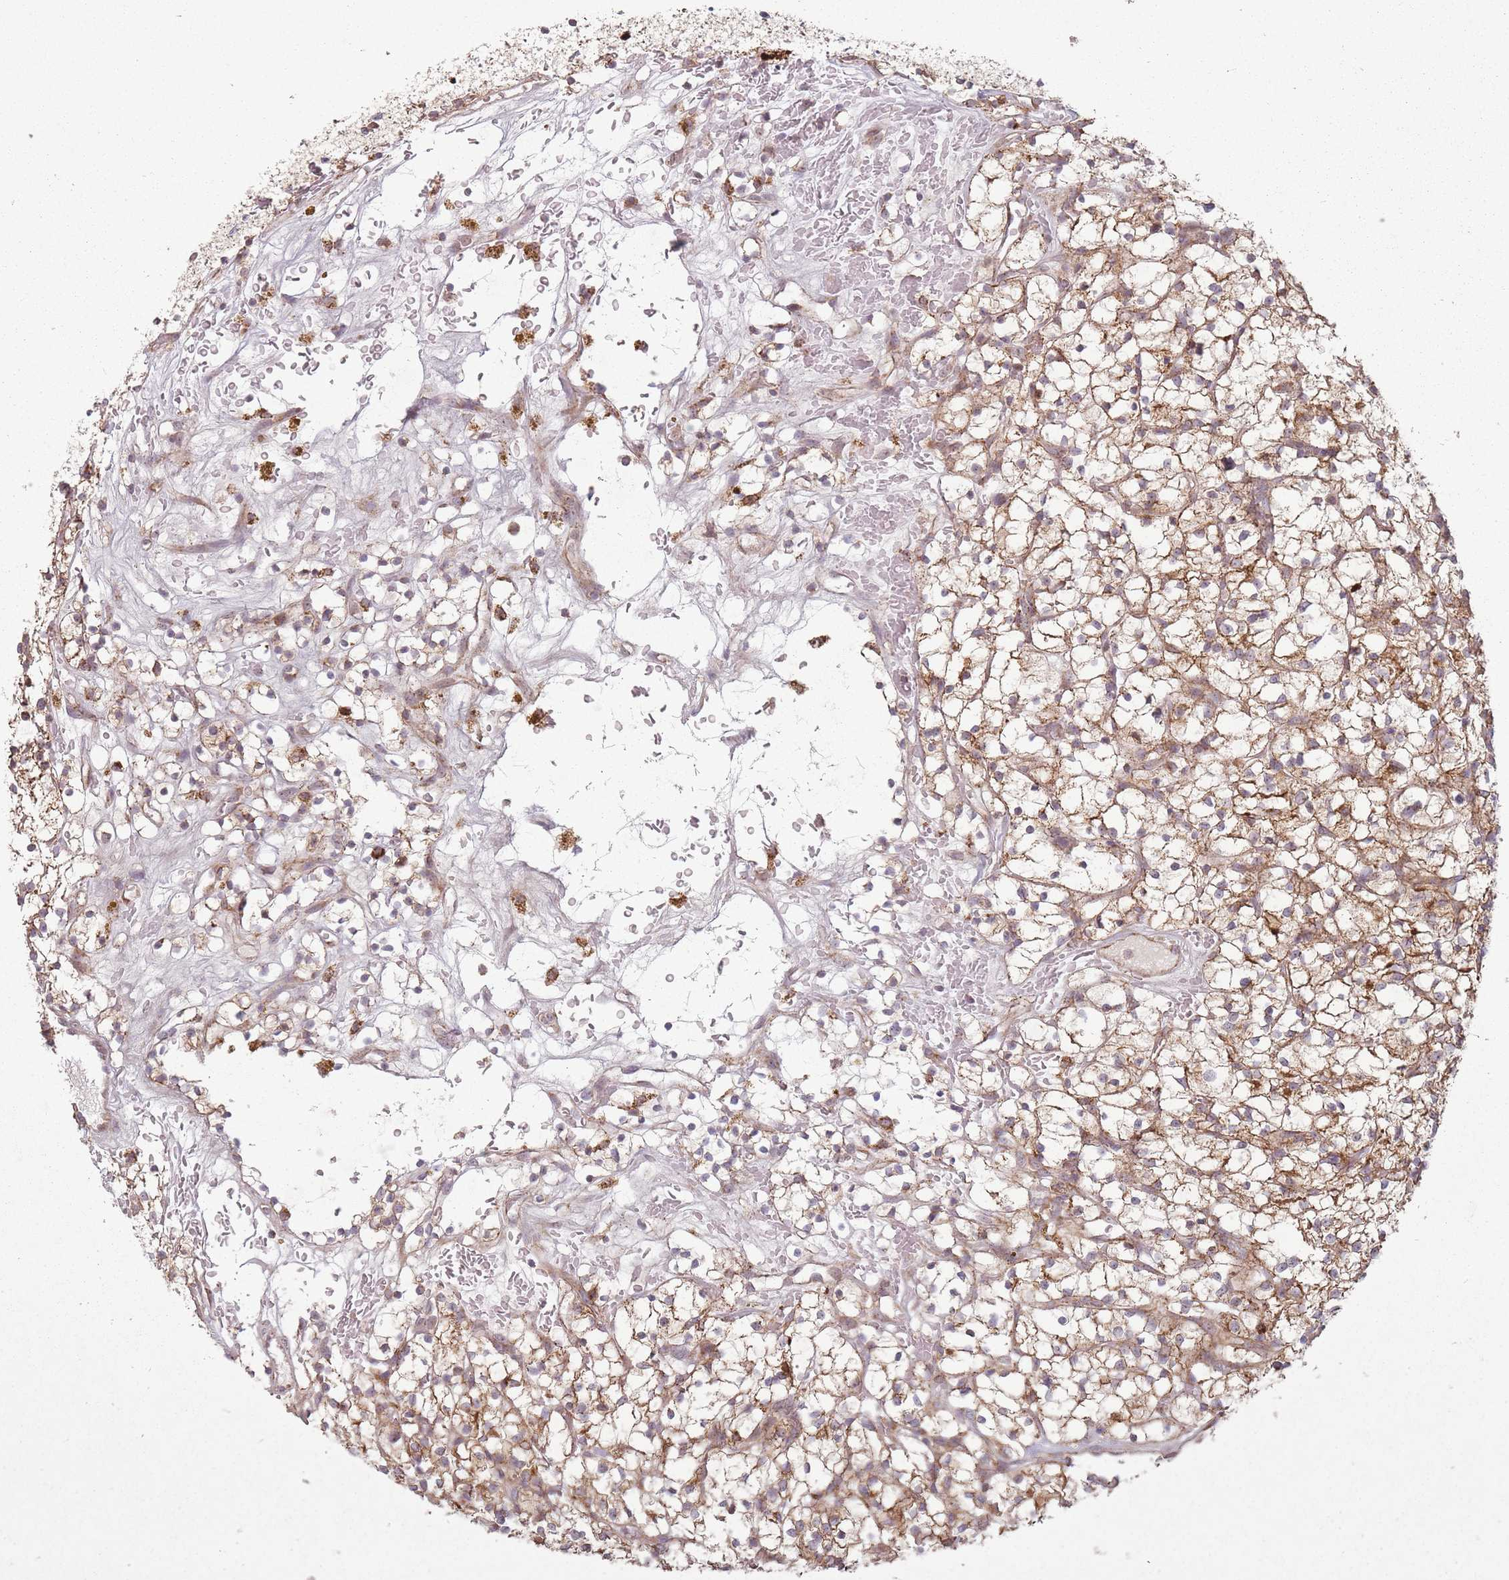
{"staining": {"intensity": "moderate", "quantity": ">75%", "location": "cytoplasmic/membranous"}, "tissue": "renal cancer", "cell_type": "Tumor cells", "image_type": "cancer", "snomed": [{"axis": "morphology", "description": "Adenocarcinoma, NOS"}, {"axis": "topography", "description": "Kidney"}], "caption": "There is medium levels of moderate cytoplasmic/membranous expression in tumor cells of renal adenocarcinoma, as demonstrated by immunohistochemical staining (brown color).", "gene": "OR10Q1", "patient": {"sex": "female", "age": 64}}